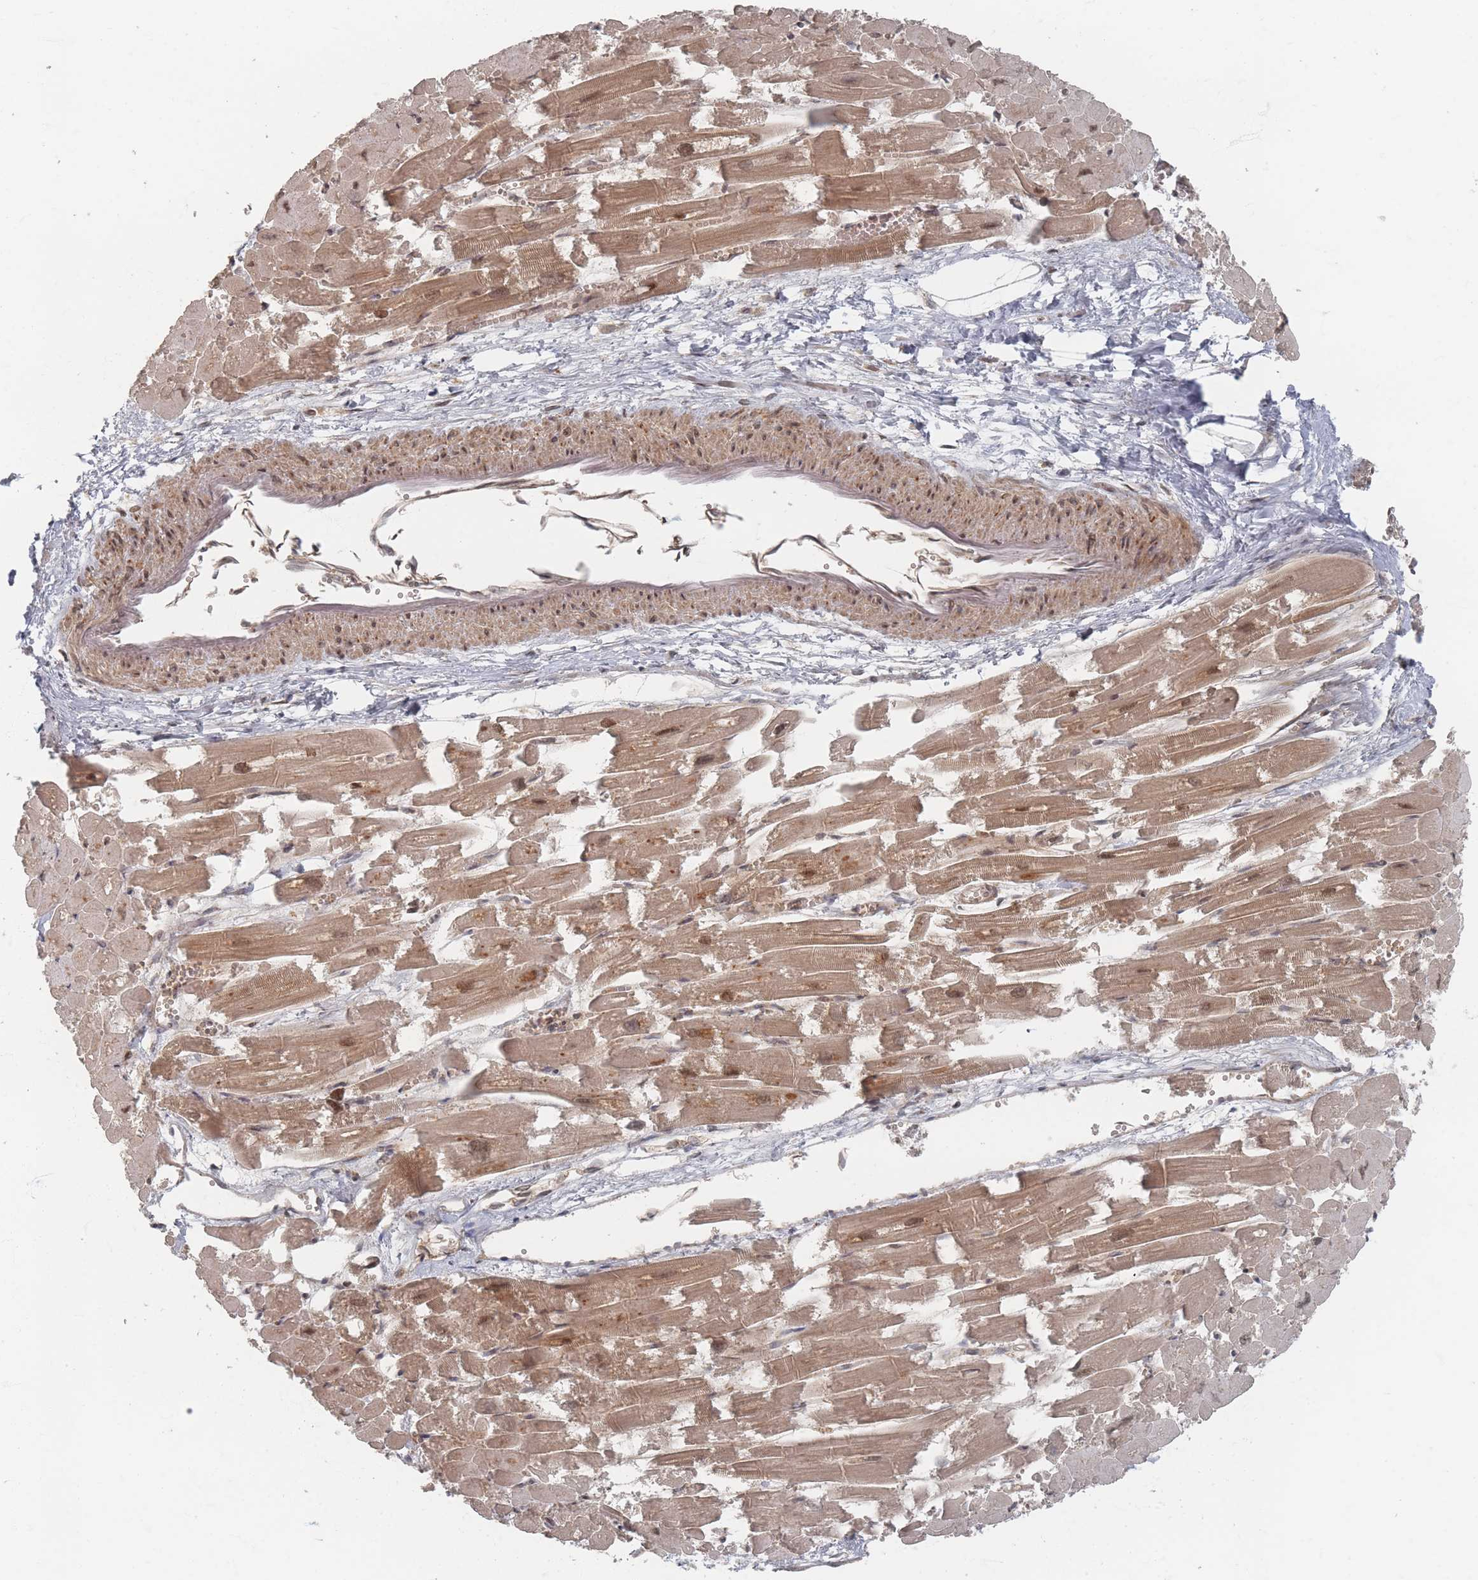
{"staining": {"intensity": "moderate", "quantity": ">75%", "location": "cytoplasmic/membranous,nuclear"}, "tissue": "heart muscle", "cell_type": "Cardiomyocytes", "image_type": "normal", "snomed": [{"axis": "morphology", "description": "Normal tissue, NOS"}, {"axis": "topography", "description": "Heart"}], "caption": "This photomicrograph demonstrates normal heart muscle stained with immunohistochemistry to label a protein in brown. The cytoplasmic/membranous,nuclear of cardiomyocytes show moderate positivity for the protein. Nuclei are counter-stained blue.", "gene": "PSMD9", "patient": {"sex": "male", "age": 54}}